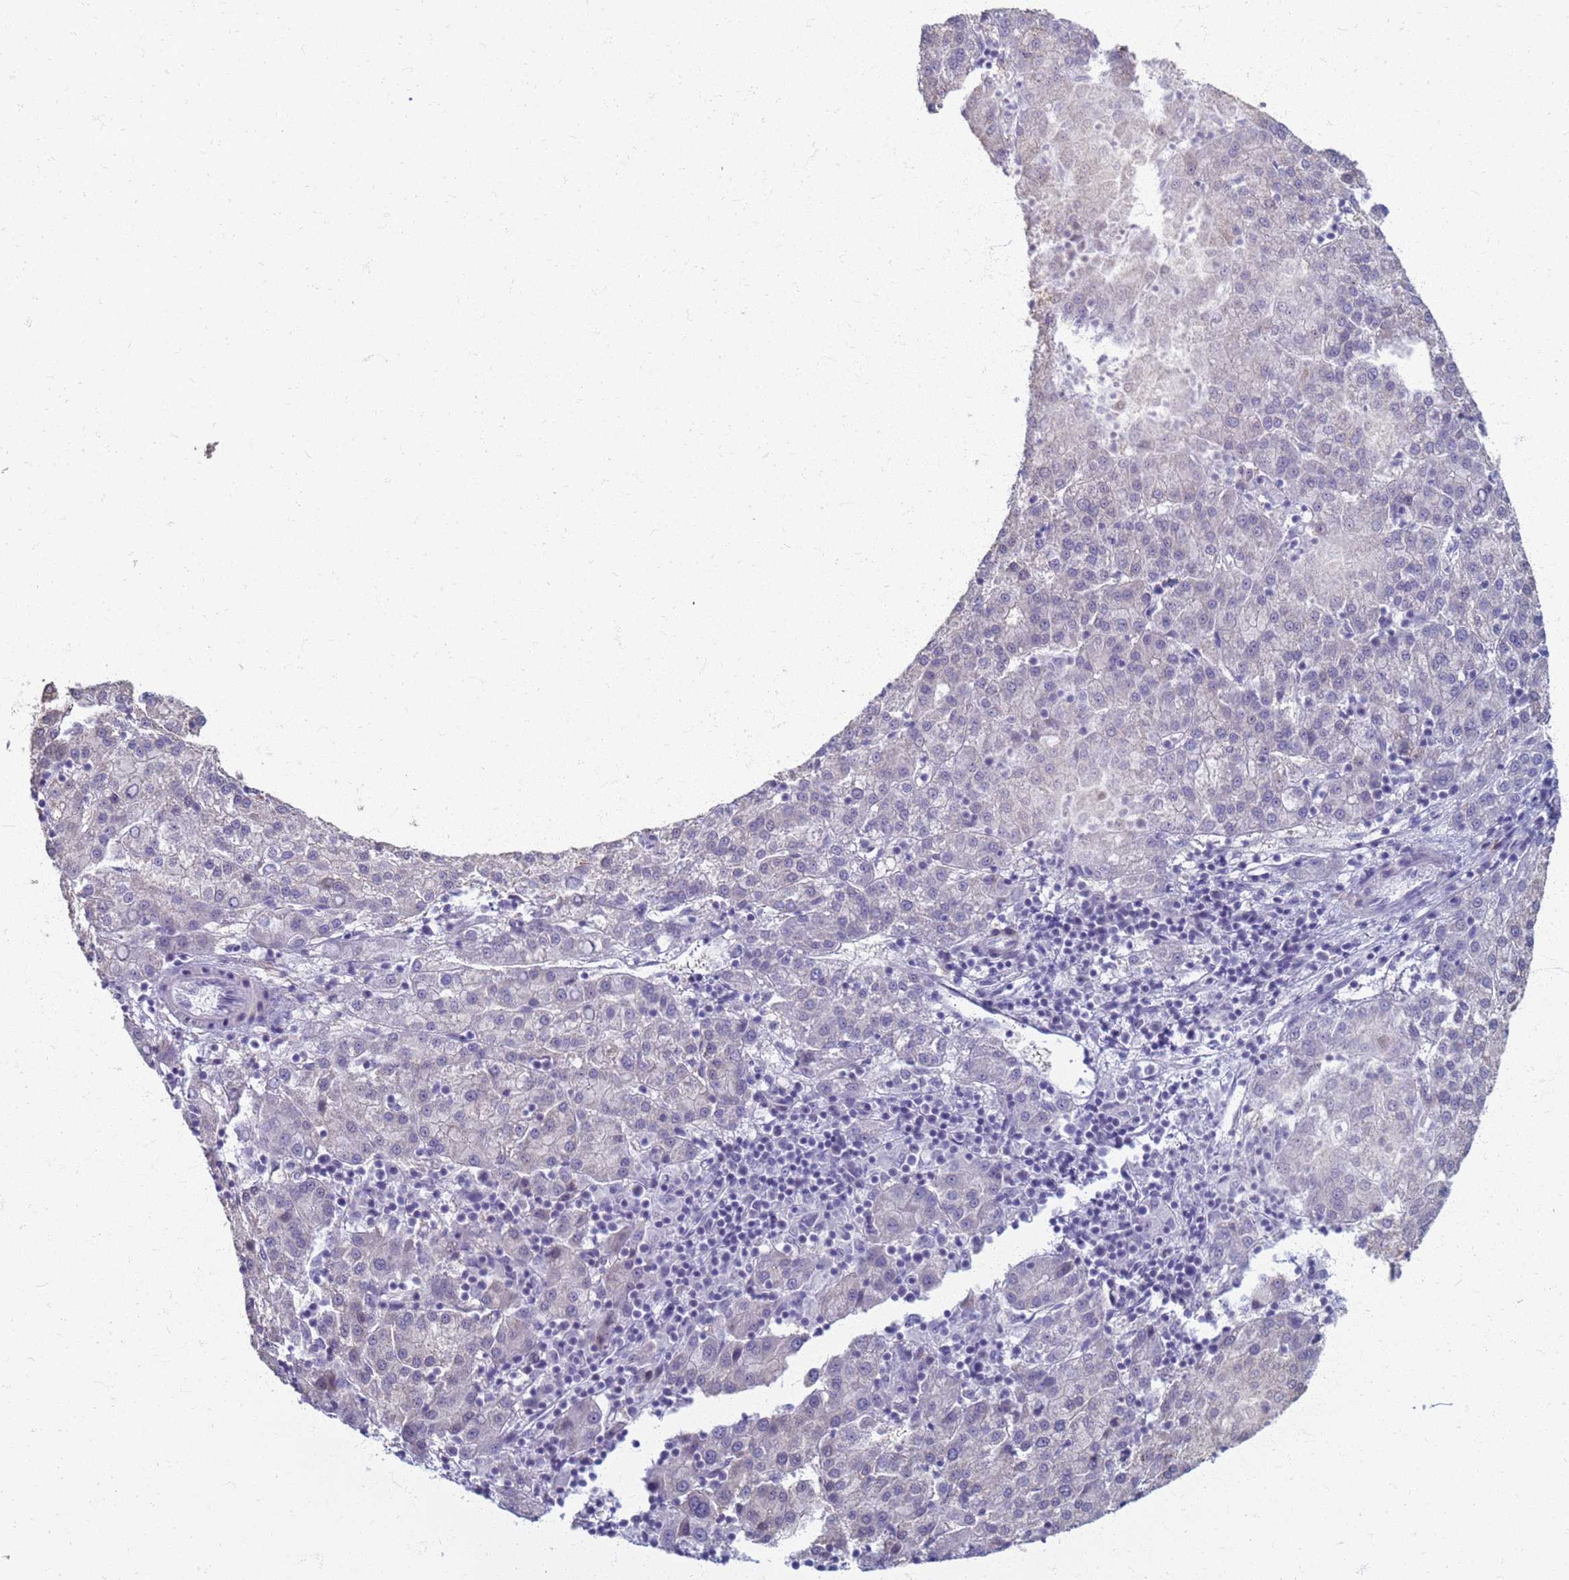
{"staining": {"intensity": "negative", "quantity": "none", "location": "none"}, "tissue": "liver cancer", "cell_type": "Tumor cells", "image_type": "cancer", "snomed": [{"axis": "morphology", "description": "Carcinoma, Hepatocellular, NOS"}, {"axis": "topography", "description": "Liver"}], "caption": "High magnification brightfield microscopy of liver cancer stained with DAB (brown) and counterstained with hematoxylin (blue): tumor cells show no significant staining.", "gene": "CLCA2", "patient": {"sex": "female", "age": 58}}